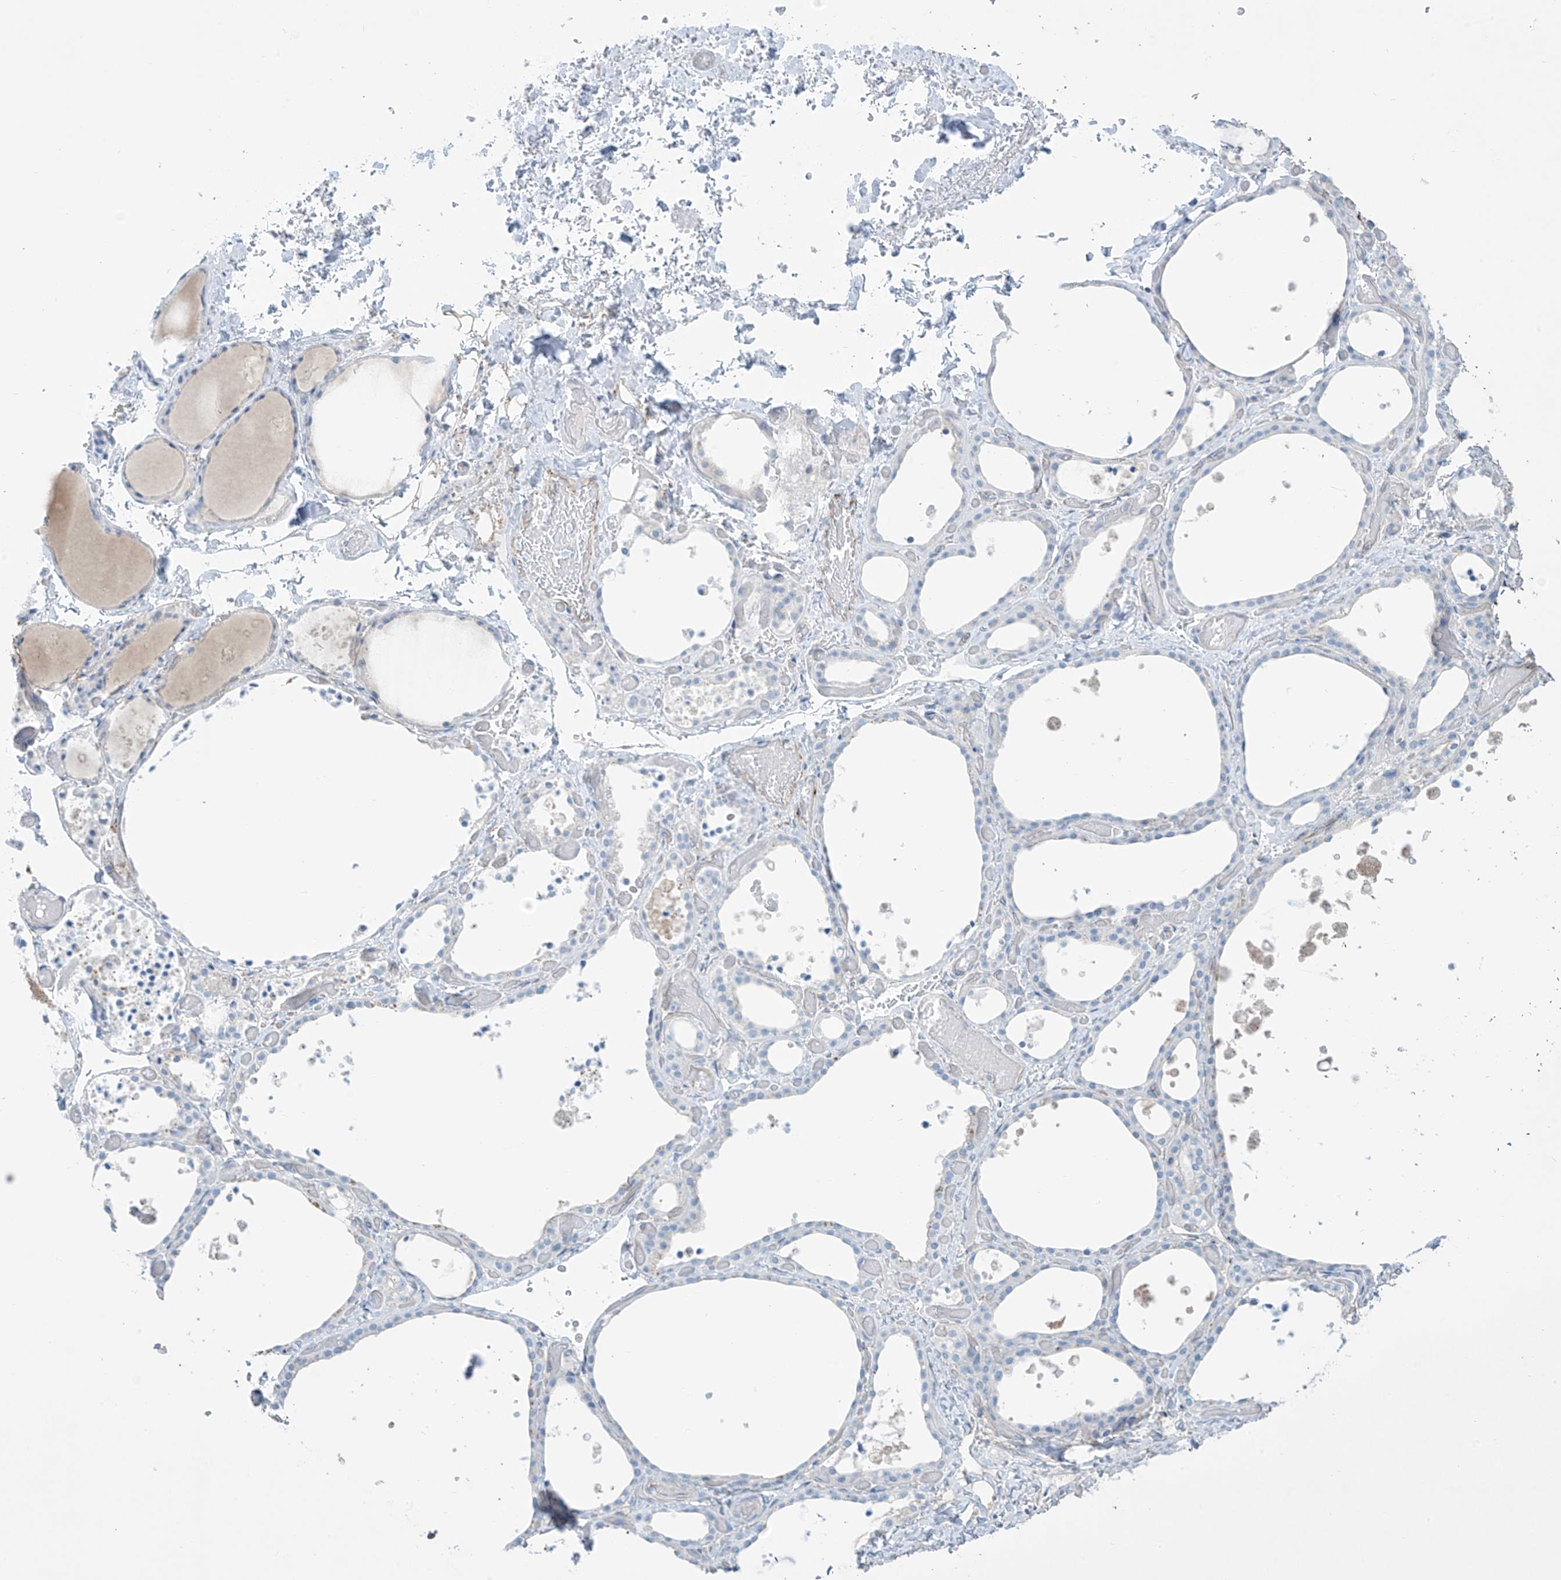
{"staining": {"intensity": "negative", "quantity": "none", "location": "none"}, "tissue": "thyroid gland", "cell_type": "Glandular cells", "image_type": "normal", "snomed": [{"axis": "morphology", "description": "Normal tissue, NOS"}, {"axis": "topography", "description": "Thyroid gland"}], "caption": "Immunohistochemistry photomicrograph of unremarkable human thyroid gland stained for a protein (brown), which reveals no staining in glandular cells. (Brightfield microscopy of DAB immunohistochemistry at high magnification).", "gene": "ZNF846", "patient": {"sex": "female", "age": 44}}